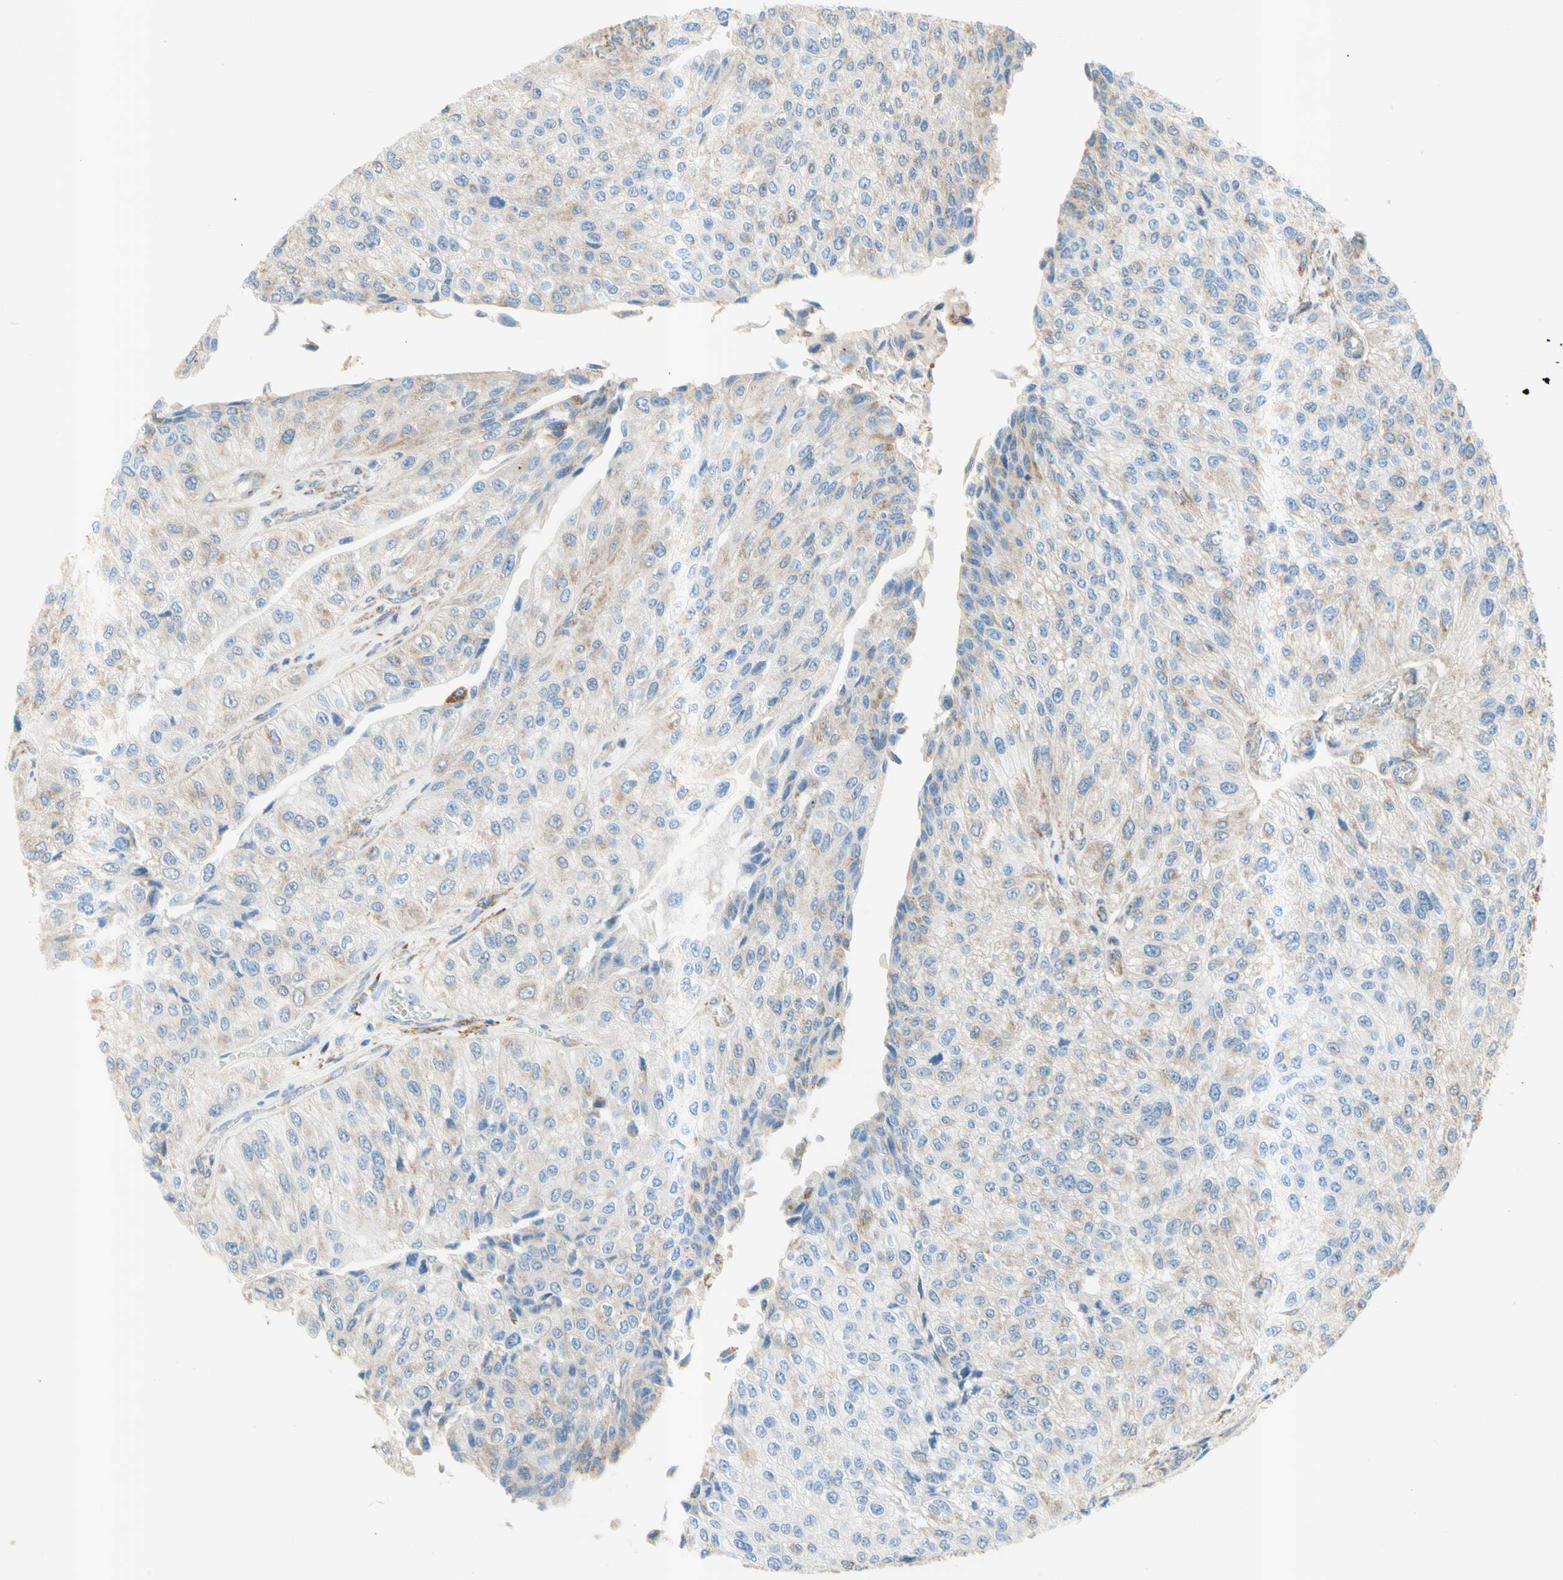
{"staining": {"intensity": "weak", "quantity": "25%-75%", "location": "cytoplasmic/membranous"}, "tissue": "urothelial cancer", "cell_type": "Tumor cells", "image_type": "cancer", "snomed": [{"axis": "morphology", "description": "Urothelial carcinoma, High grade"}, {"axis": "topography", "description": "Kidney"}, {"axis": "topography", "description": "Urinary bladder"}], "caption": "Urothelial carcinoma (high-grade) was stained to show a protein in brown. There is low levels of weak cytoplasmic/membranous expression in approximately 25%-75% of tumor cells. The staining was performed using DAB to visualize the protein expression in brown, while the nuclei were stained in blue with hematoxylin (Magnification: 20x).", "gene": "URB2", "patient": {"sex": "male", "age": 77}}